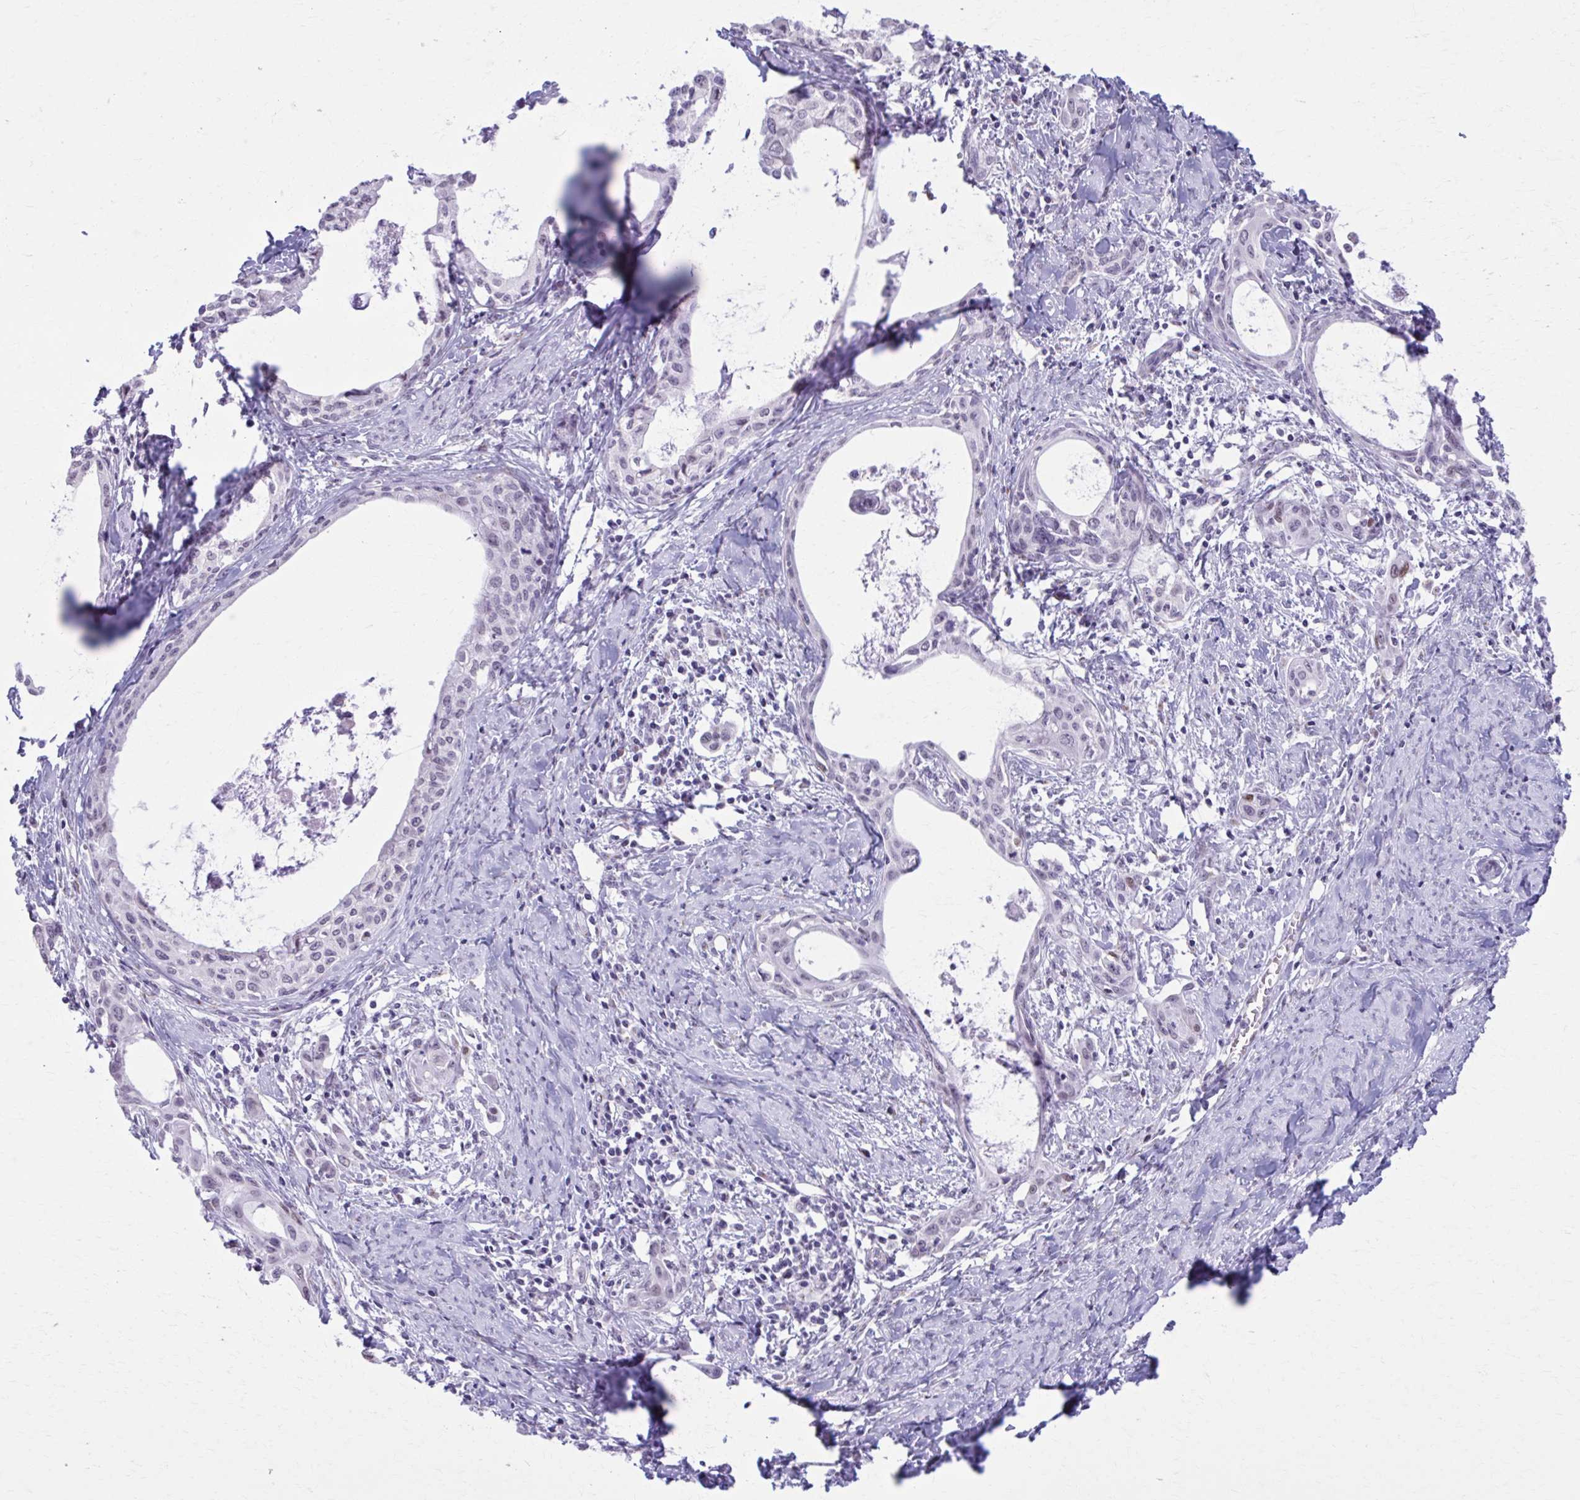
{"staining": {"intensity": "negative", "quantity": "none", "location": "none"}, "tissue": "cervical cancer", "cell_type": "Tumor cells", "image_type": "cancer", "snomed": [{"axis": "morphology", "description": "Squamous cell carcinoma, NOS"}, {"axis": "morphology", "description": "Adenocarcinoma, NOS"}, {"axis": "topography", "description": "Cervix"}], "caption": "Tumor cells show no significant expression in cervical cancer.", "gene": "ZNF682", "patient": {"sex": "female", "age": 52}}